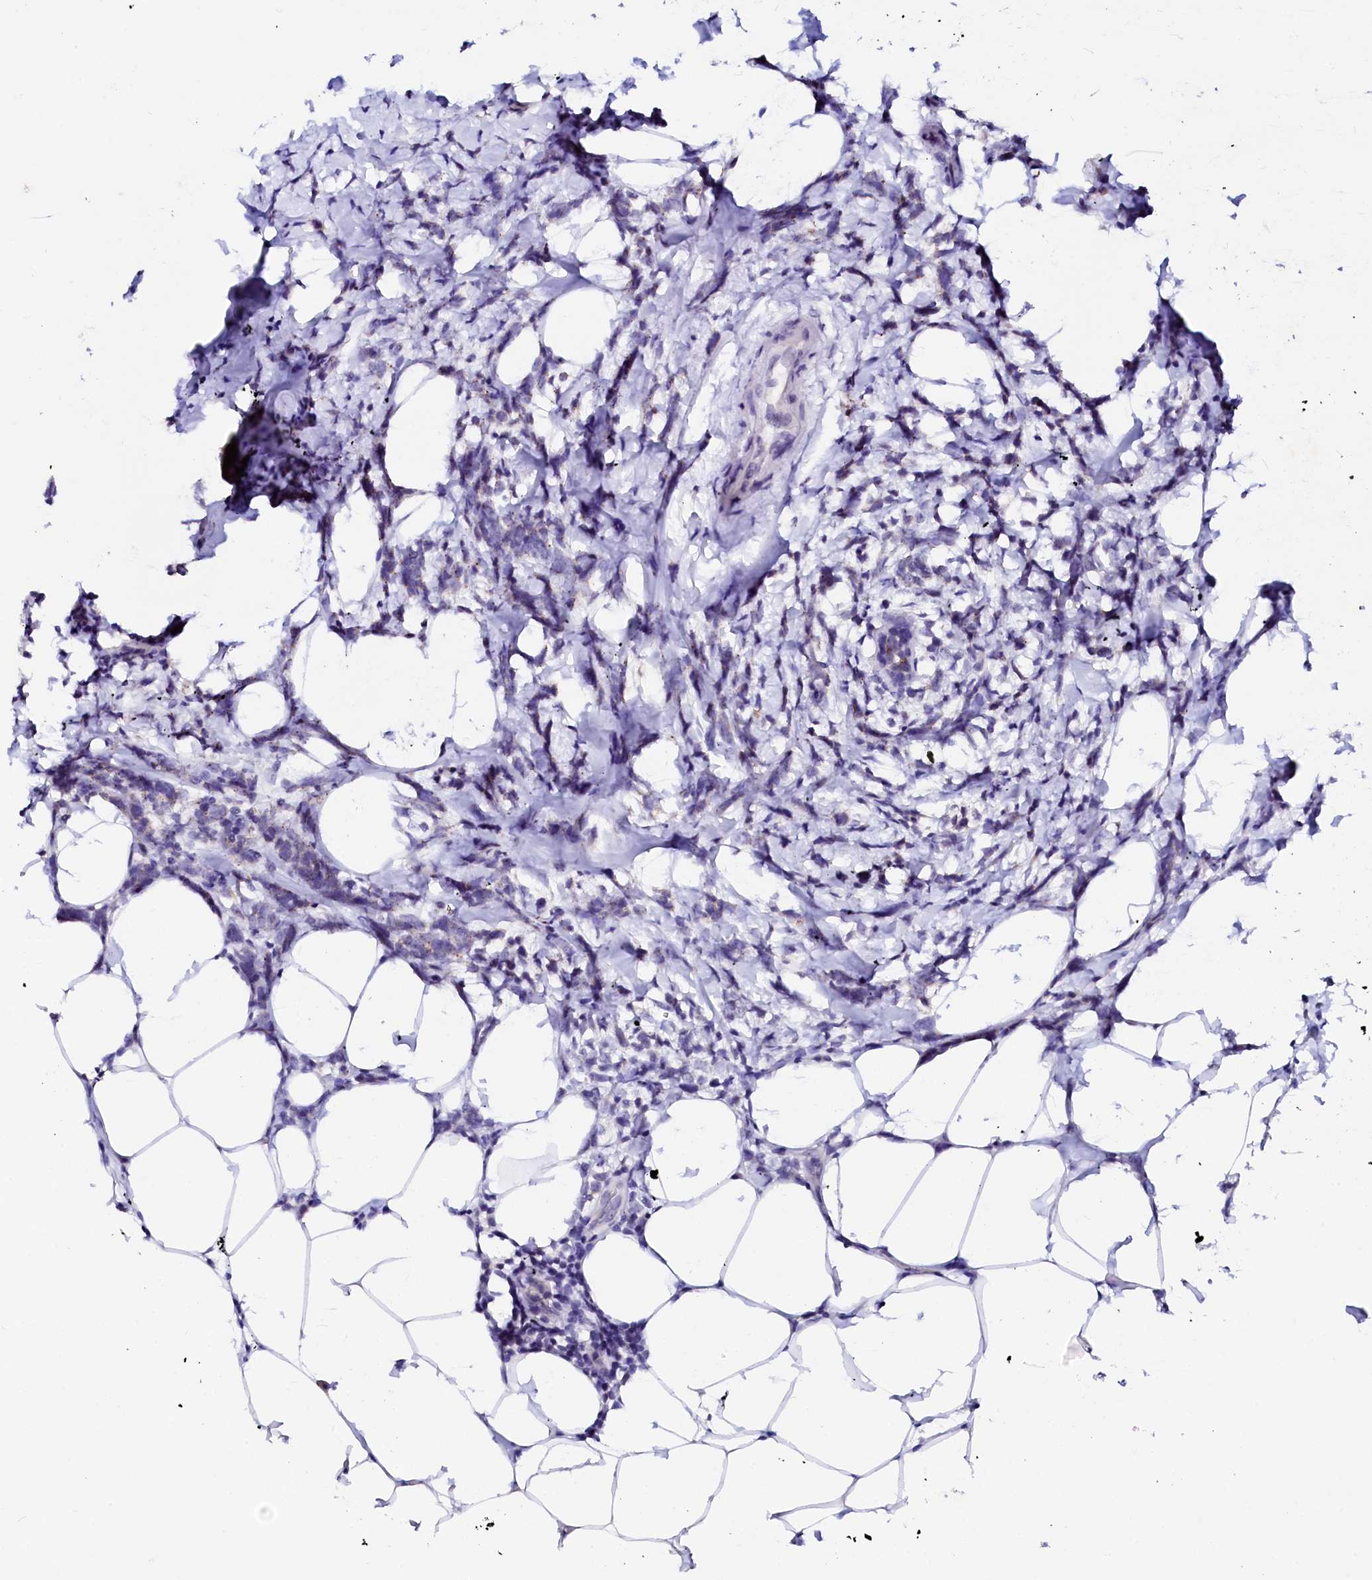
{"staining": {"intensity": "negative", "quantity": "none", "location": "none"}, "tissue": "breast cancer", "cell_type": "Tumor cells", "image_type": "cancer", "snomed": [{"axis": "morphology", "description": "Lobular carcinoma"}, {"axis": "topography", "description": "Breast"}], "caption": "The IHC photomicrograph has no significant expression in tumor cells of breast cancer (lobular carcinoma) tissue.", "gene": "NALF1", "patient": {"sex": "female", "age": 58}}